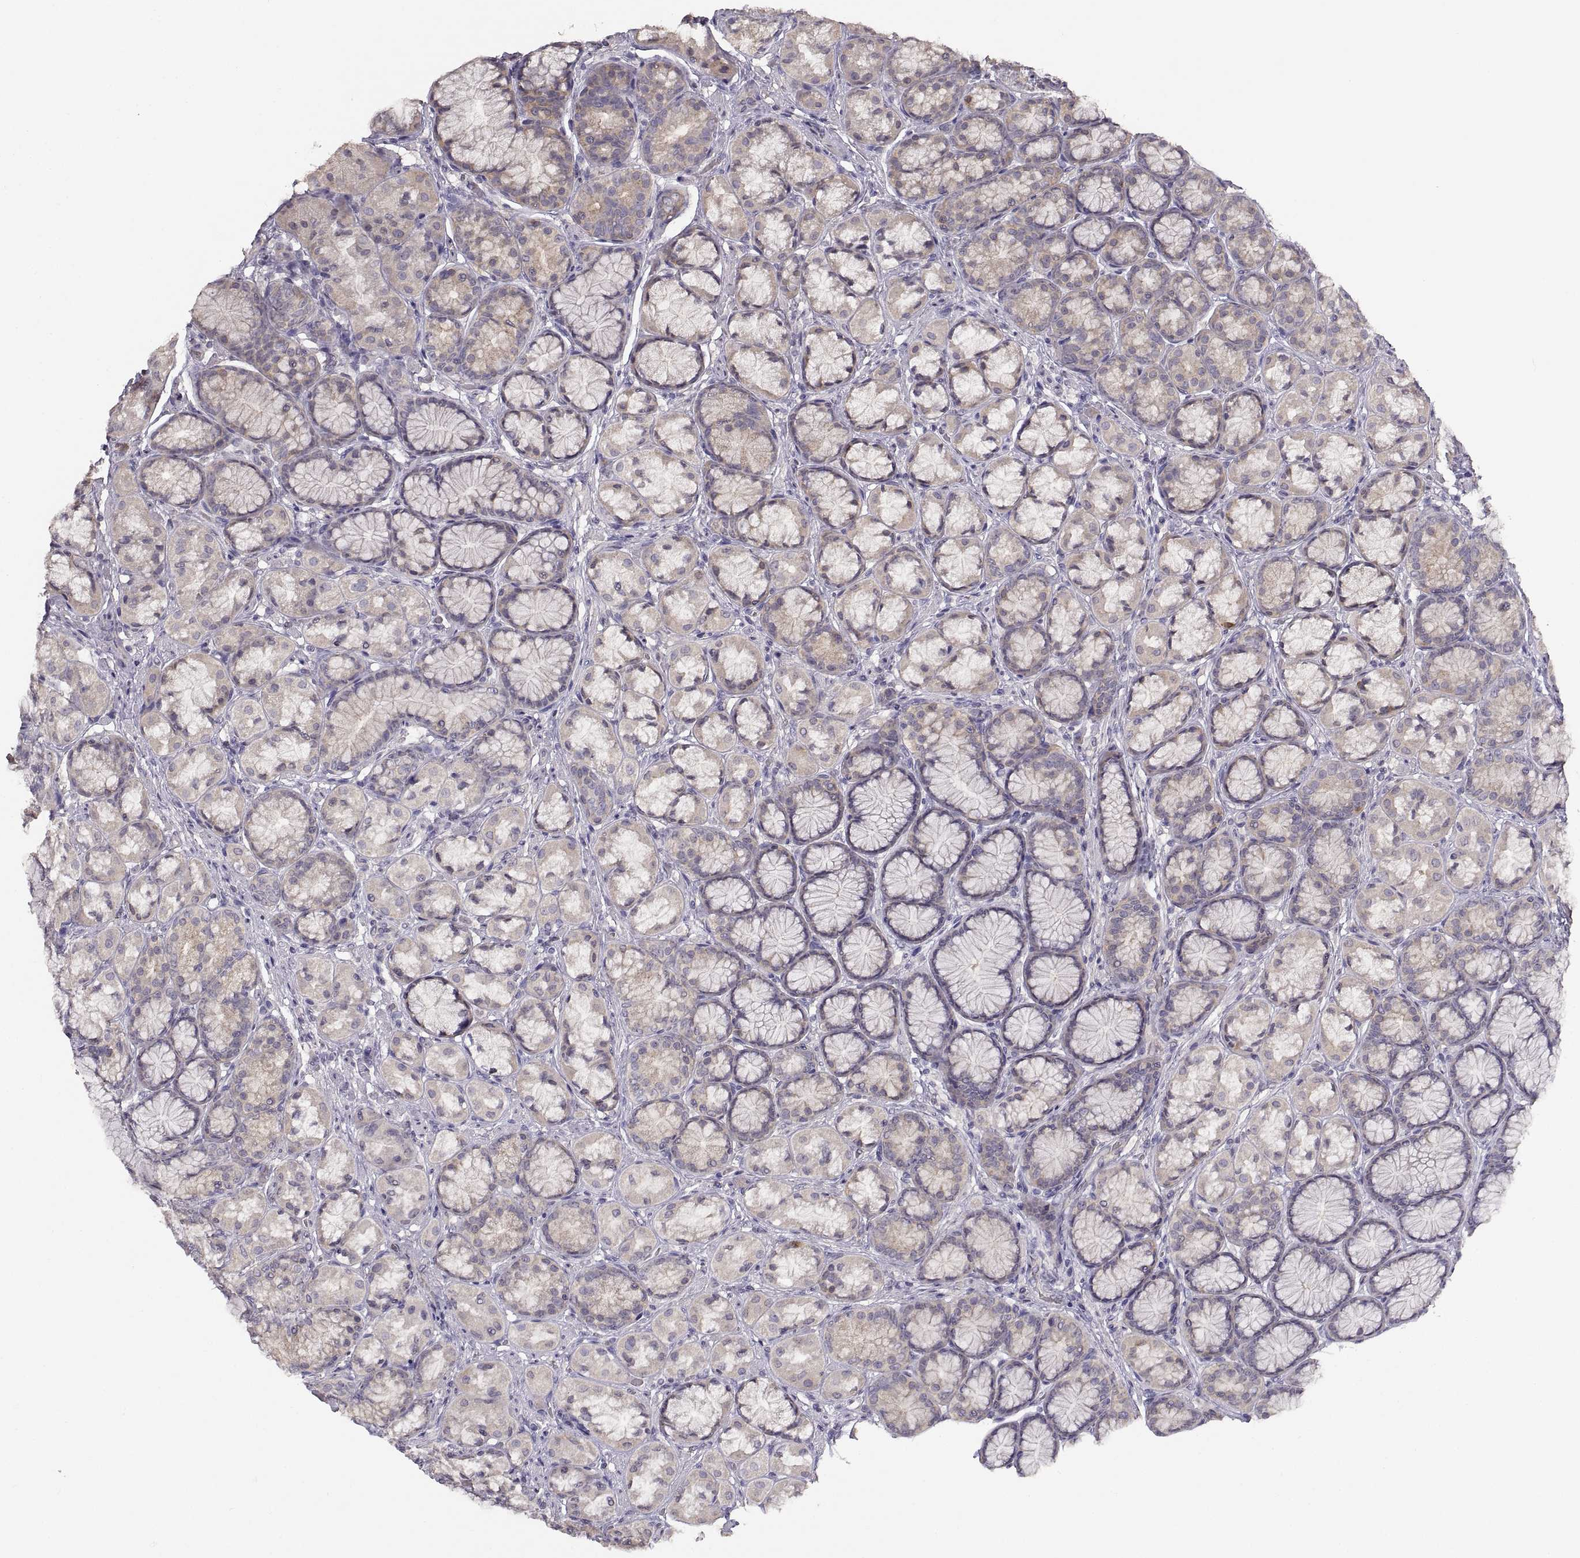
{"staining": {"intensity": "strong", "quantity": "<25%", "location": "cytoplasmic/membranous"}, "tissue": "stomach", "cell_type": "Glandular cells", "image_type": "normal", "snomed": [{"axis": "morphology", "description": "Normal tissue, NOS"}, {"axis": "morphology", "description": "Adenocarcinoma, NOS"}, {"axis": "morphology", "description": "Adenocarcinoma, High grade"}, {"axis": "topography", "description": "Stomach, upper"}, {"axis": "topography", "description": "Stomach"}], "caption": "Strong cytoplasmic/membranous protein positivity is present in approximately <25% of glandular cells in stomach. (DAB = brown stain, brightfield microscopy at high magnification).", "gene": "NMNAT2", "patient": {"sex": "female", "age": 65}}